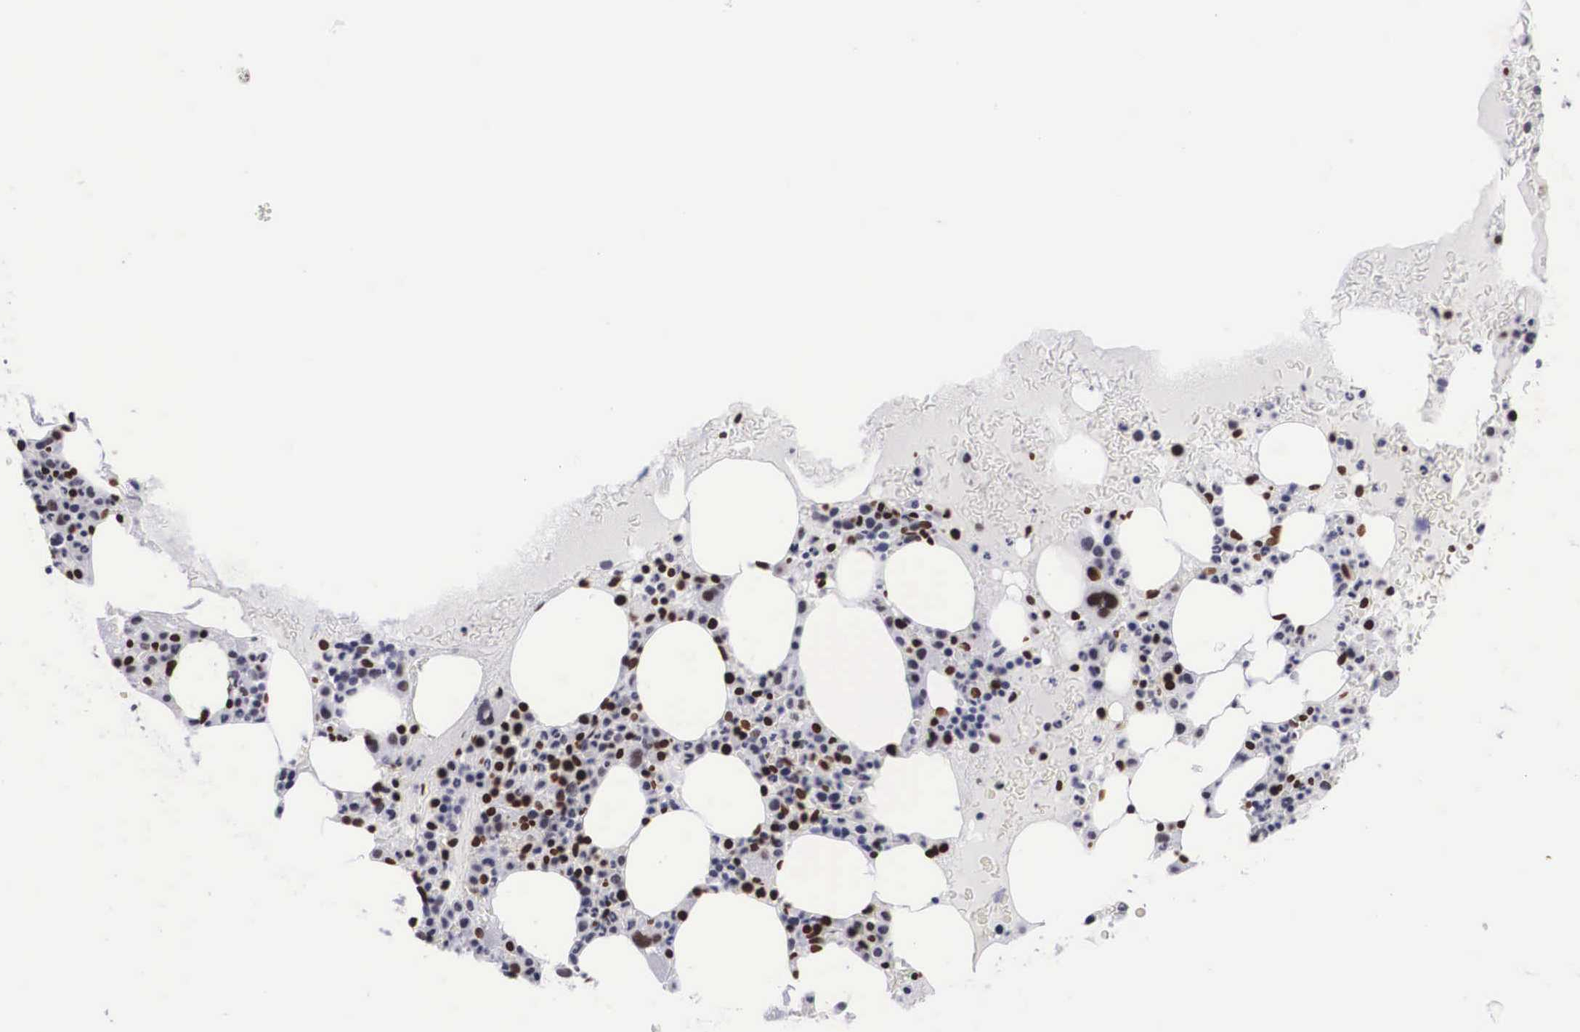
{"staining": {"intensity": "strong", "quantity": "25%-75%", "location": "nuclear"}, "tissue": "bone marrow", "cell_type": "Hematopoietic cells", "image_type": "normal", "snomed": [{"axis": "morphology", "description": "Normal tissue, NOS"}, {"axis": "topography", "description": "Bone marrow"}], "caption": "This photomicrograph shows IHC staining of normal bone marrow, with high strong nuclear expression in about 25%-75% of hematopoietic cells.", "gene": "MECP2", "patient": {"sex": "female", "age": 88}}